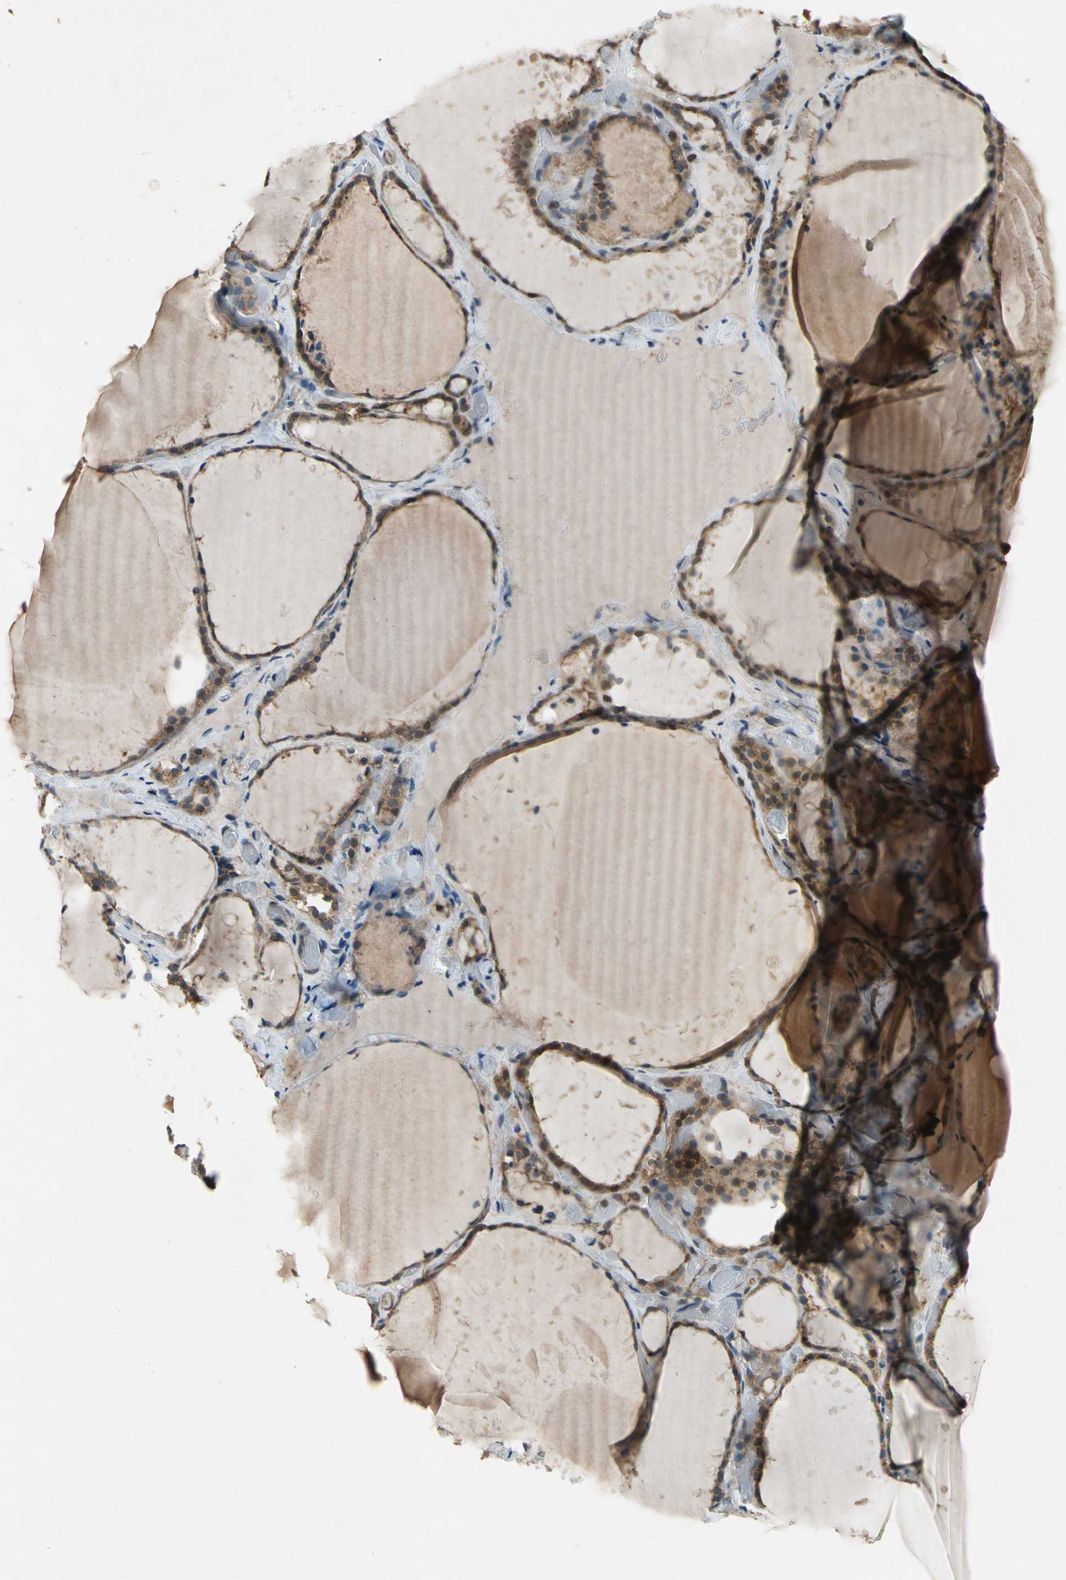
{"staining": {"intensity": "strong", "quantity": ">75%", "location": "cytoplasmic/membranous"}, "tissue": "thyroid gland", "cell_type": "Glandular cells", "image_type": "normal", "snomed": [{"axis": "morphology", "description": "Normal tissue, NOS"}, {"axis": "topography", "description": "Thyroid gland"}], "caption": "Immunohistochemical staining of benign human thyroid gland exhibits strong cytoplasmic/membranous protein staining in approximately >75% of glandular cells. (DAB (3,3'-diaminobenzidine) IHC with brightfield microscopy, high magnification).", "gene": "NFKBIE", "patient": {"sex": "female", "age": 22}}